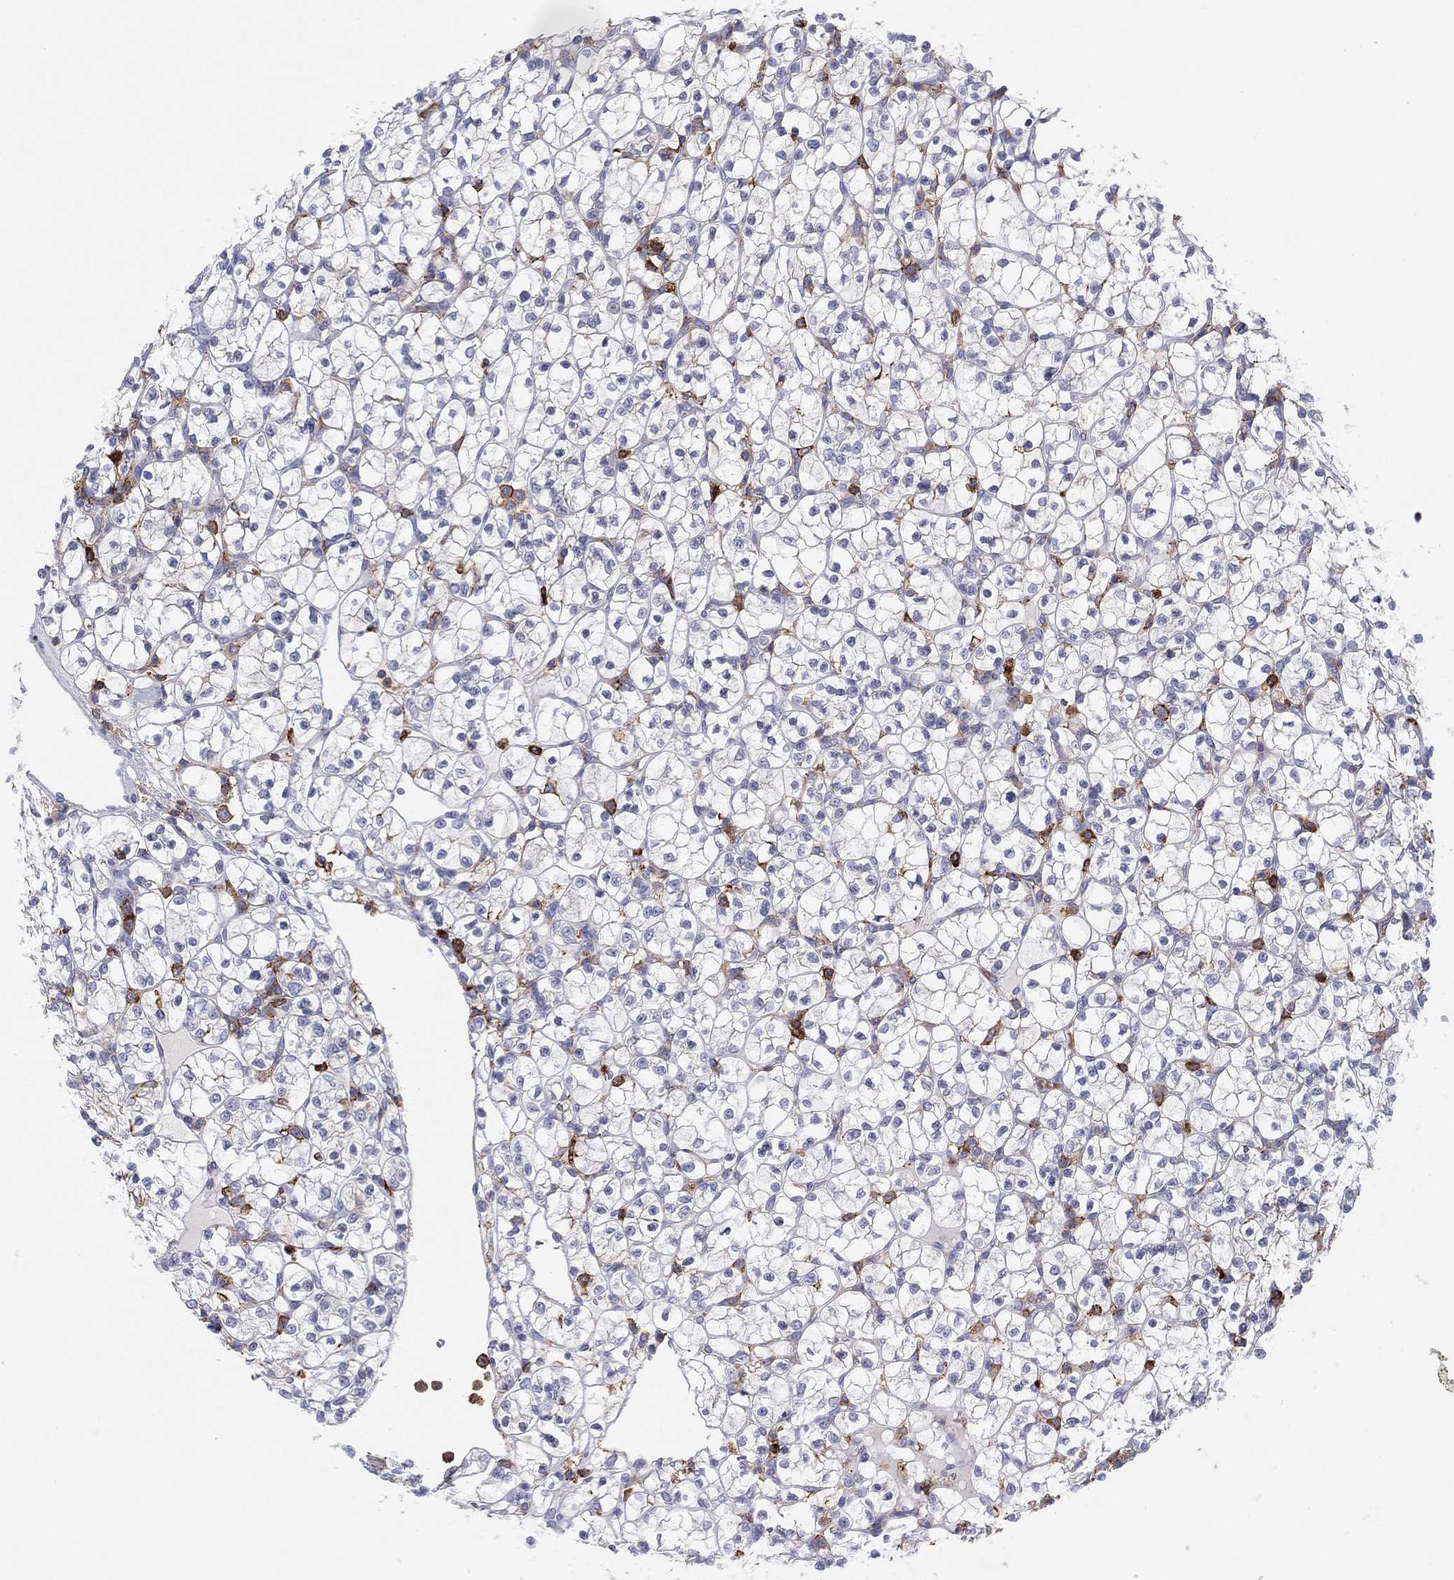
{"staining": {"intensity": "negative", "quantity": "none", "location": "none"}, "tissue": "renal cancer", "cell_type": "Tumor cells", "image_type": "cancer", "snomed": [{"axis": "morphology", "description": "Adenocarcinoma, NOS"}, {"axis": "topography", "description": "Kidney"}], "caption": "This is an immunohistochemistry histopathology image of adenocarcinoma (renal). There is no positivity in tumor cells.", "gene": "SELPLG", "patient": {"sex": "female", "age": 89}}